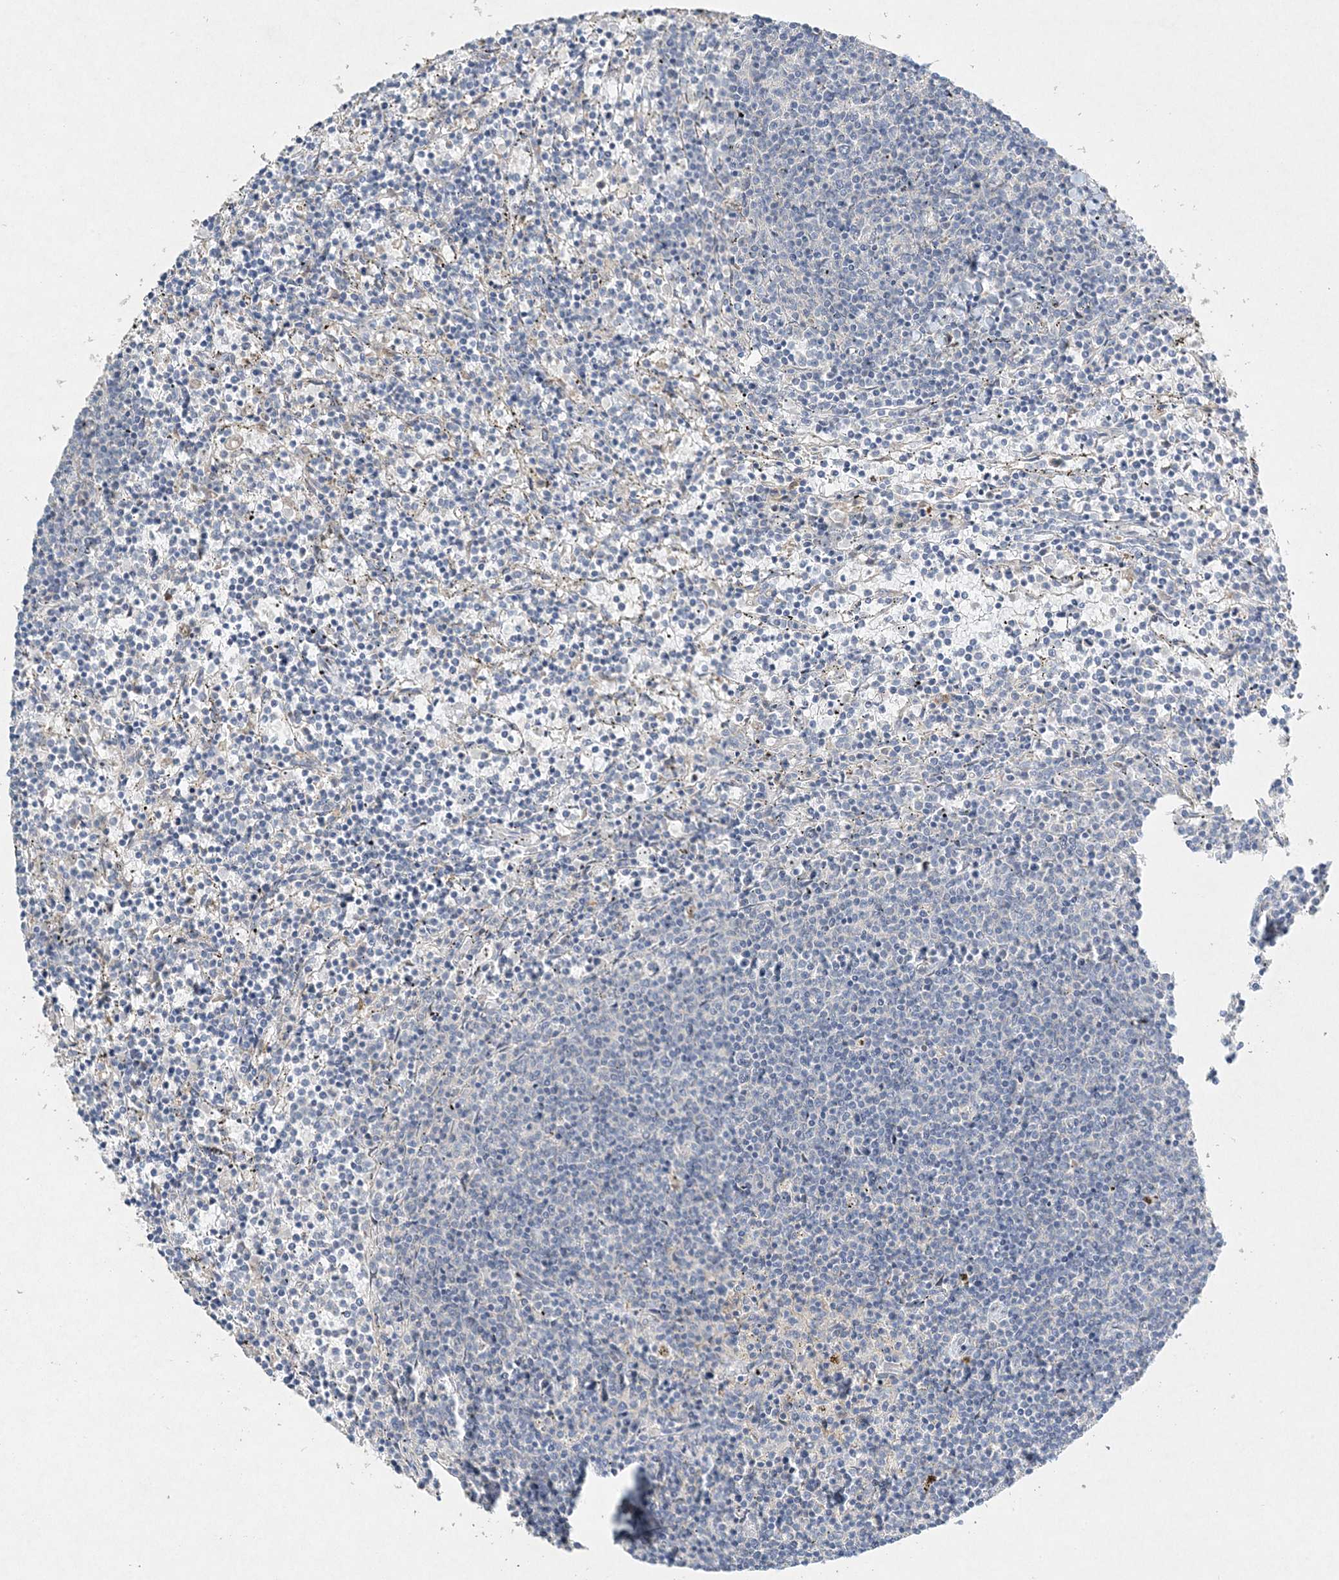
{"staining": {"intensity": "negative", "quantity": "none", "location": "none"}, "tissue": "lymphoma", "cell_type": "Tumor cells", "image_type": "cancer", "snomed": [{"axis": "morphology", "description": "Malignant lymphoma, non-Hodgkin's type, Low grade"}, {"axis": "topography", "description": "Spleen"}], "caption": "Immunohistochemistry of human malignant lymphoma, non-Hodgkin's type (low-grade) shows no expression in tumor cells. The staining is performed using DAB brown chromogen with nuclei counter-stained in using hematoxylin.", "gene": "MAT2B", "patient": {"sex": "female", "age": 50}}